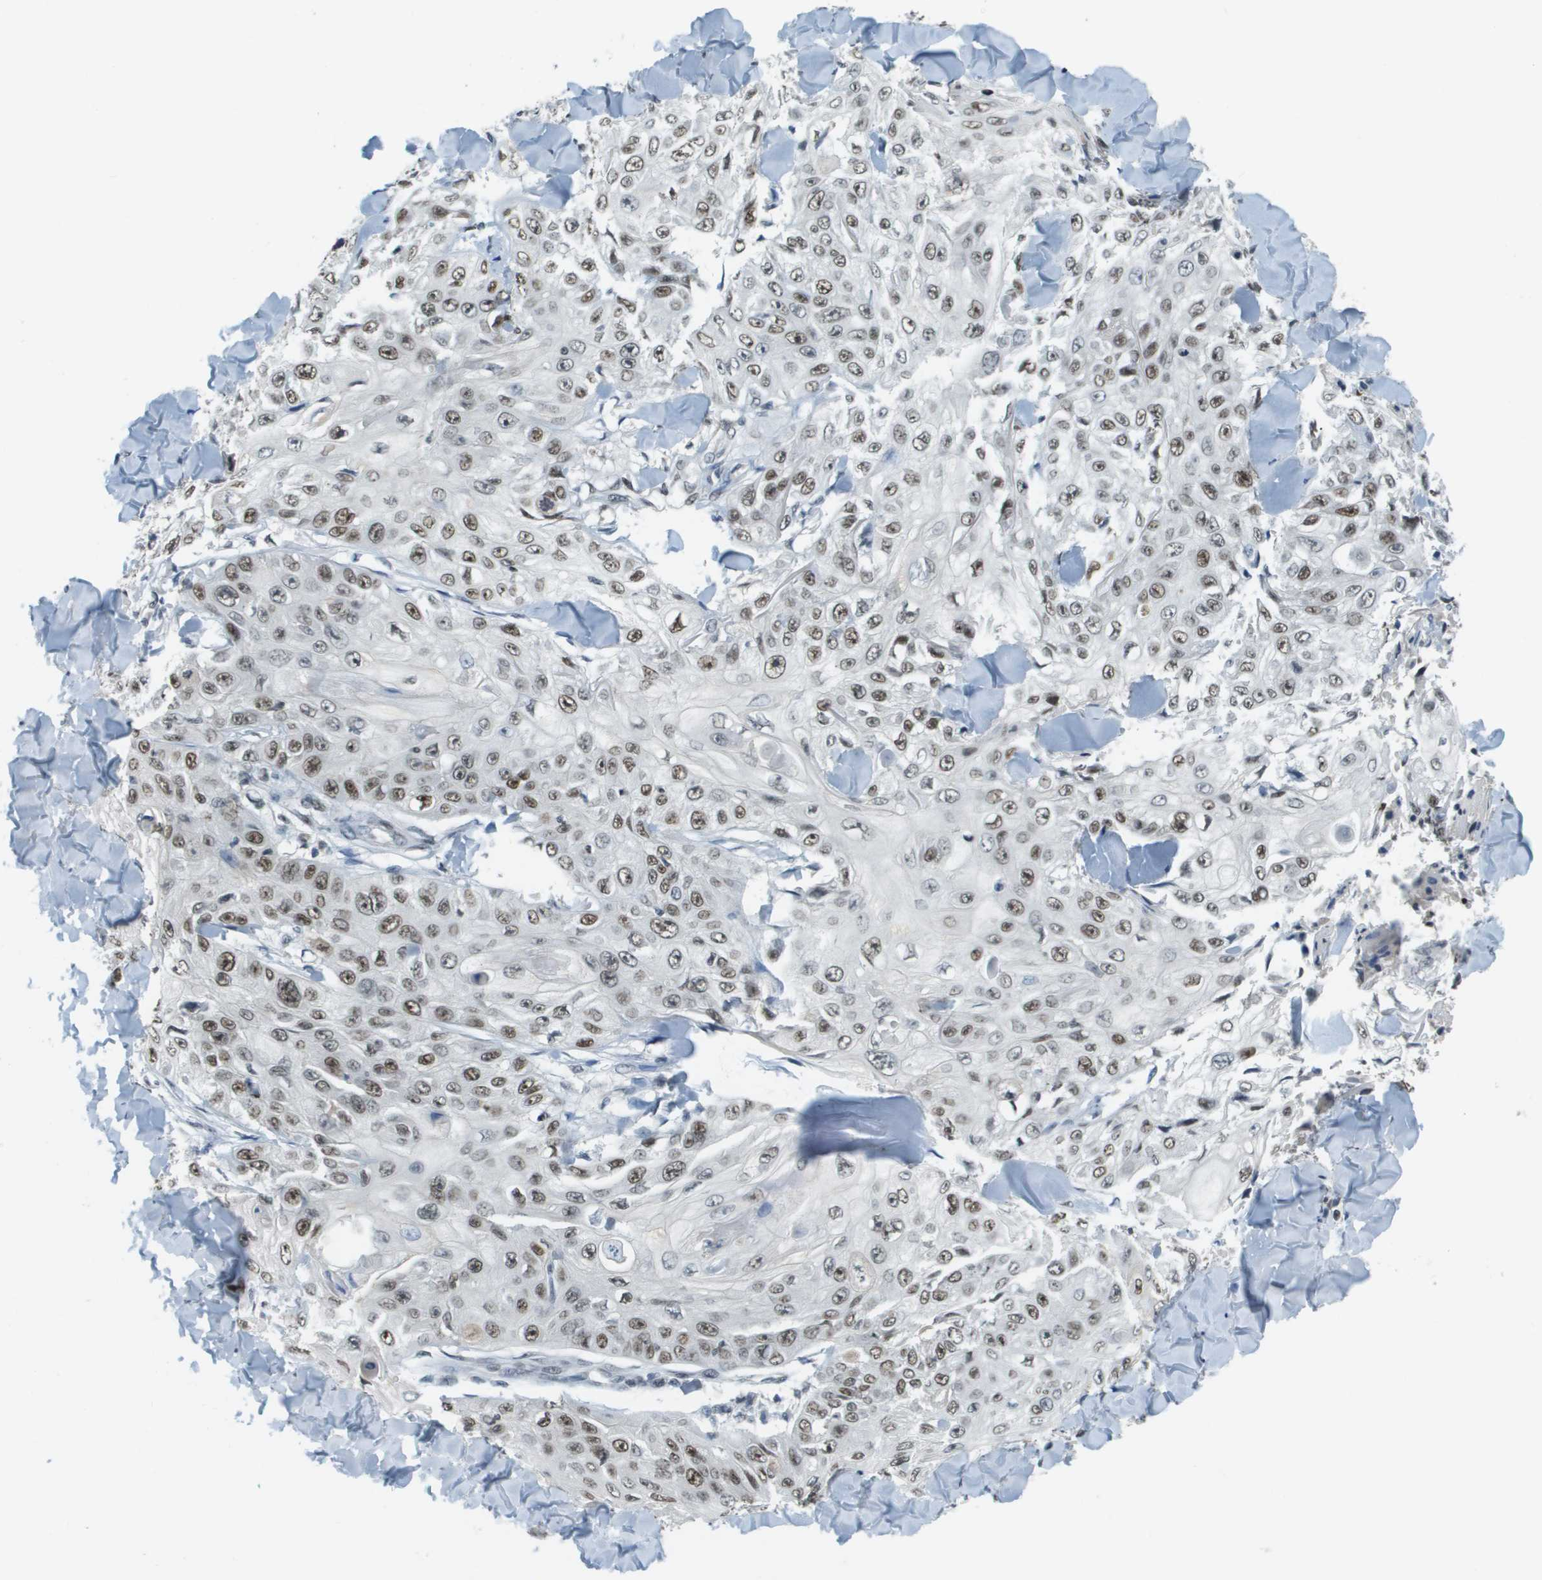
{"staining": {"intensity": "moderate", "quantity": ">75%", "location": "nuclear"}, "tissue": "skin cancer", "cell_type": "Tumor cells", "image_type": "cancer", "snomed": [{"axis": "morphology", "description": "Squamous cell carcinoma, NOS"}, {"axis": "topography", "description": "Skin"}], "caption": "Human skin cancer stained with a protein marker demonstrates moderate staining in tumor cells.", "gene": "CBX5", "patient": {"sex": "male", "age": 86}}